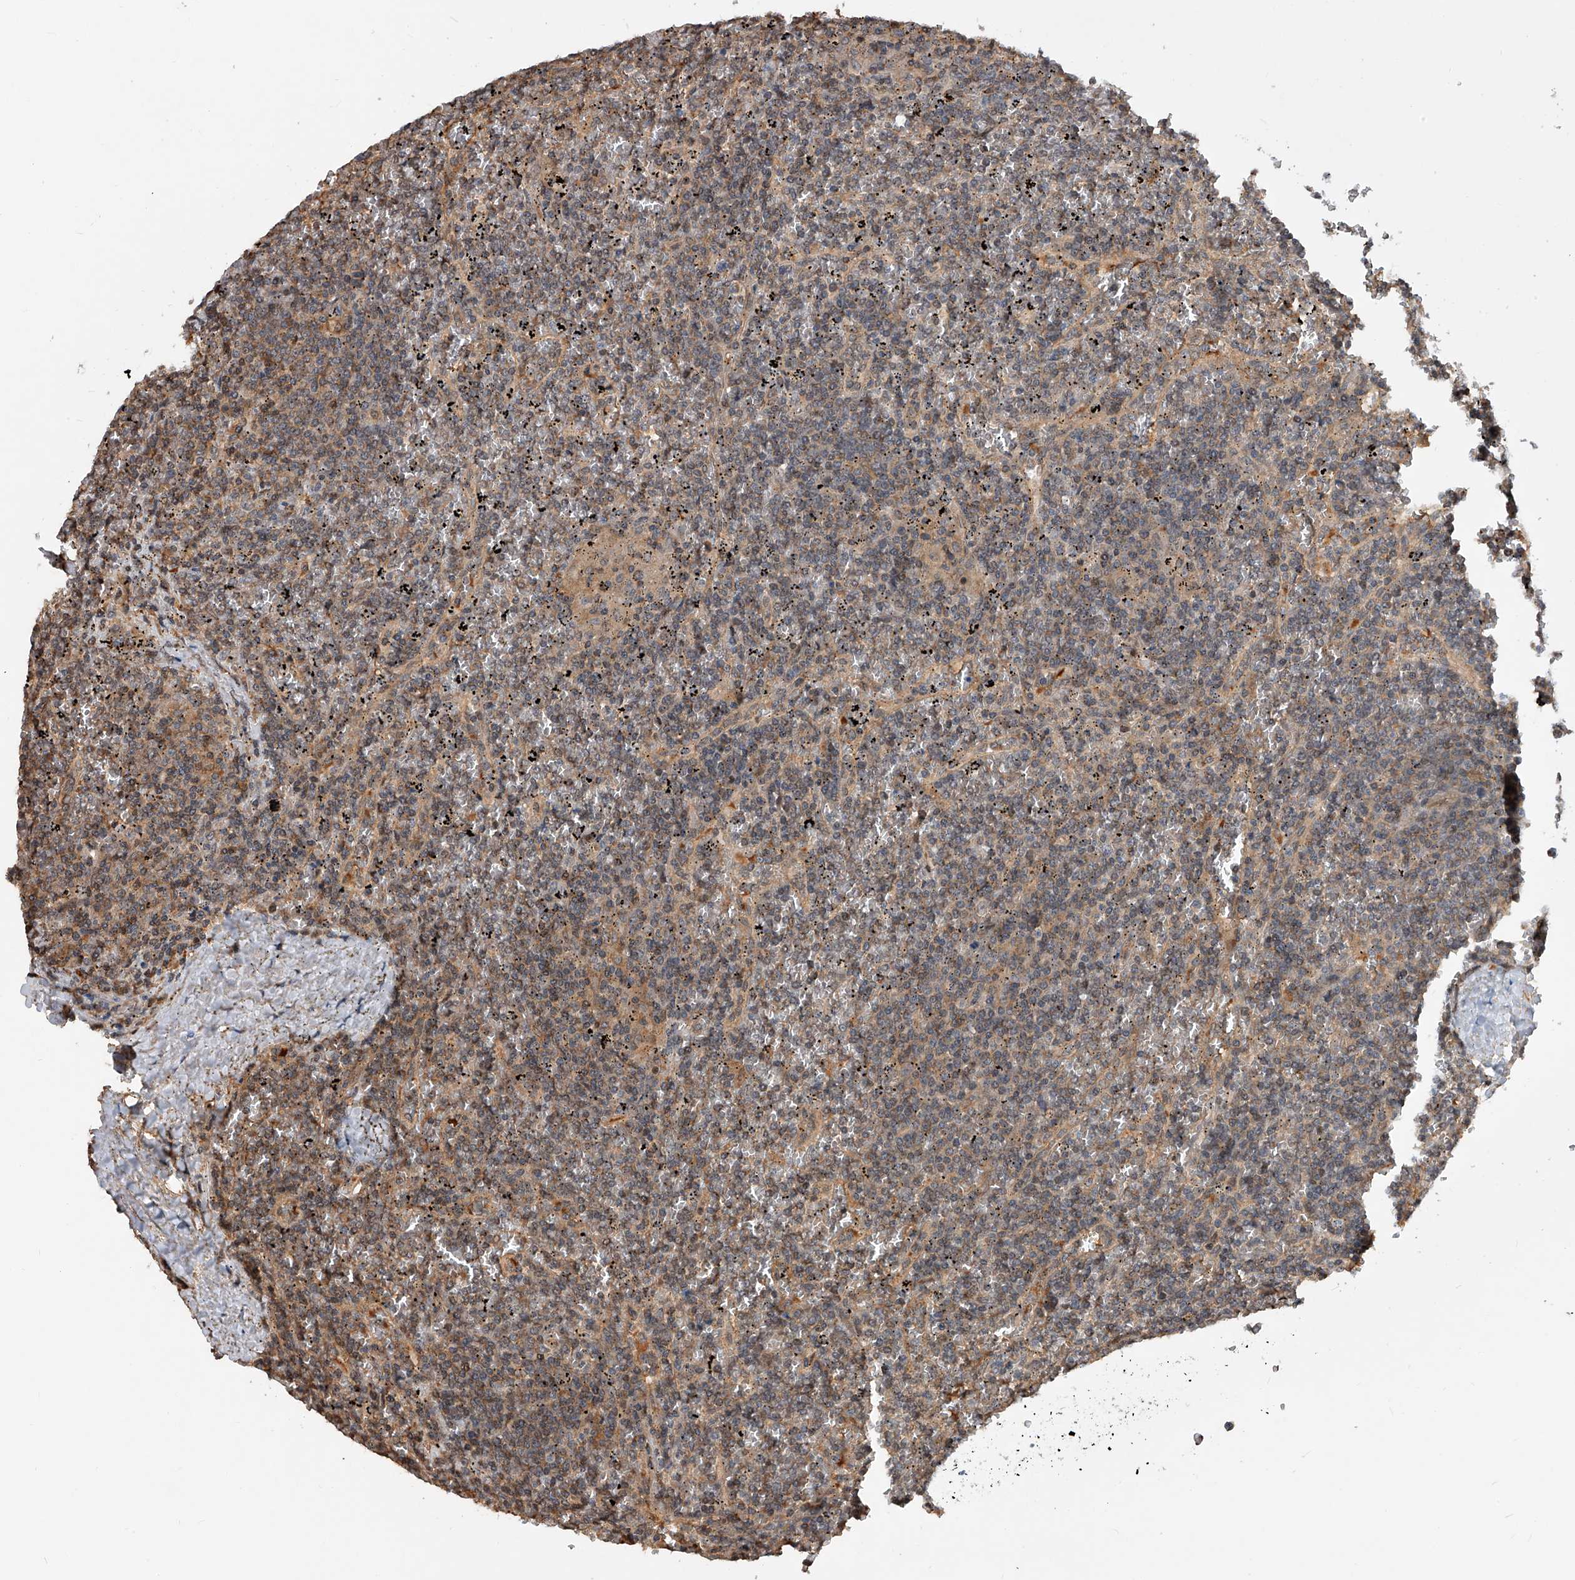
{"staining": {"intensity": "weak", "quantity": "25%-75%", "location": "cytoplasmic/membranous"}, "tissue": "lymphoma", "cell_type": "Tumor cells", "image_type": "cancer", "snomed": [{"axis": "morphology", "description": "Malignant lymphoma, non-Hodgkin's type, Low grade"}, {"axis": "topography", "description": "Spleen"}], "caption": "There is low levels of weak cytoplasmic/membranous positivity in tumor cells of low-grade malignant lymphoma, non-Hodgkin's type, as demonstrated by immunohistochemical staining (brown color).", "gene": "GMDS", "patient": {"sex": "female", "age": 19}}